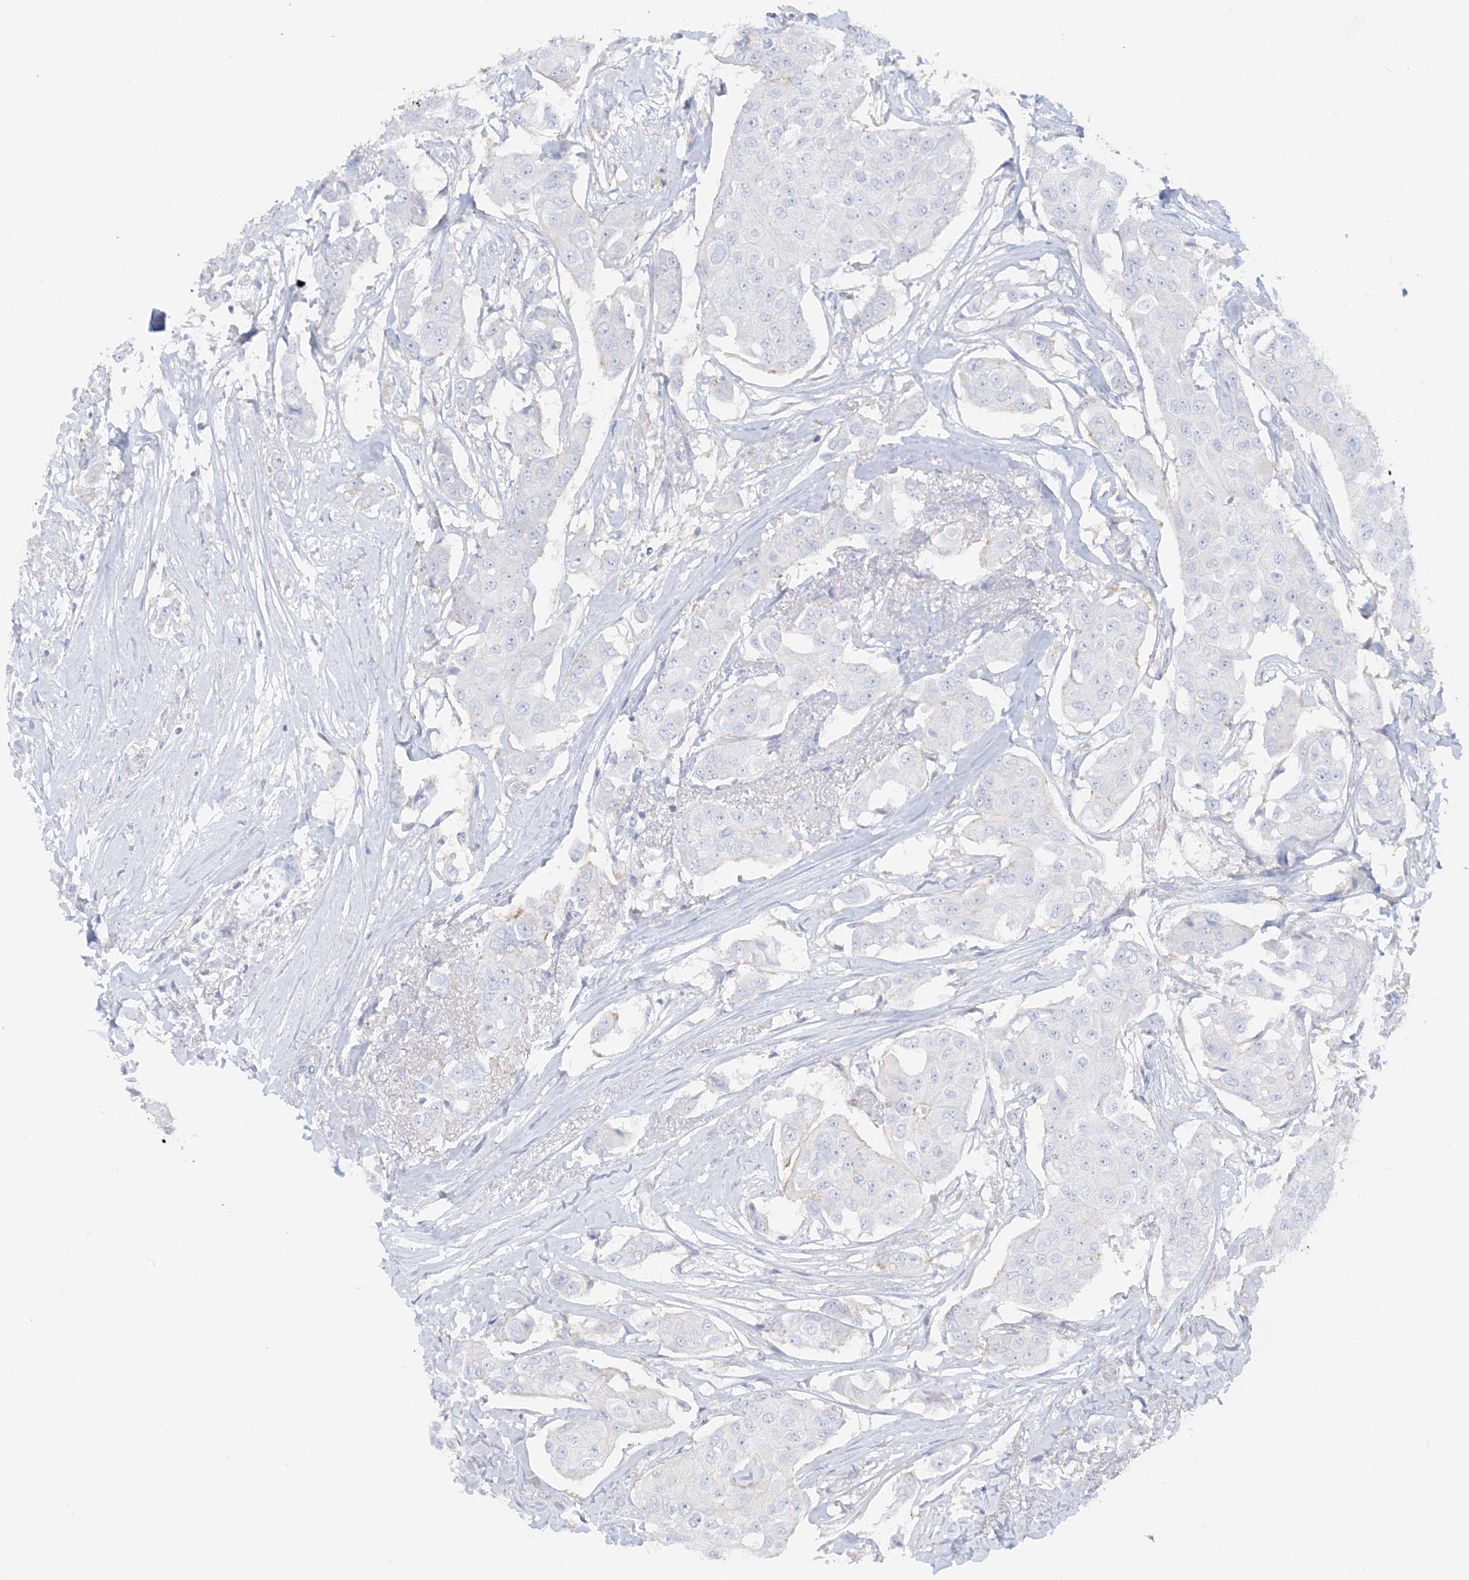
{"staining": {"intensity": "negative", "quantity": "none", "location": "none"}, "tissue": "breast cancer", "cell_type": "Tumor cells", "image_type": "cancer", "snomed": [{"axis": "morphology", "description": "Duct carcinoma"}, {"axis": "topography", "description": "Breast"}], "caption": "DAB immunohistochemical staining of human intraductal carcinoma (breast) demonstrates no significant expression in tumor cells. (Stains: DAB (3,3'-diaminobenzidine) immunohistochemistry (IHC) with hematoxylin counter stain, Microscopy: brightfield microscopy at high magnification).", "gene": "SLC26A3", "patient": {"sex": "female", "age": 80}}